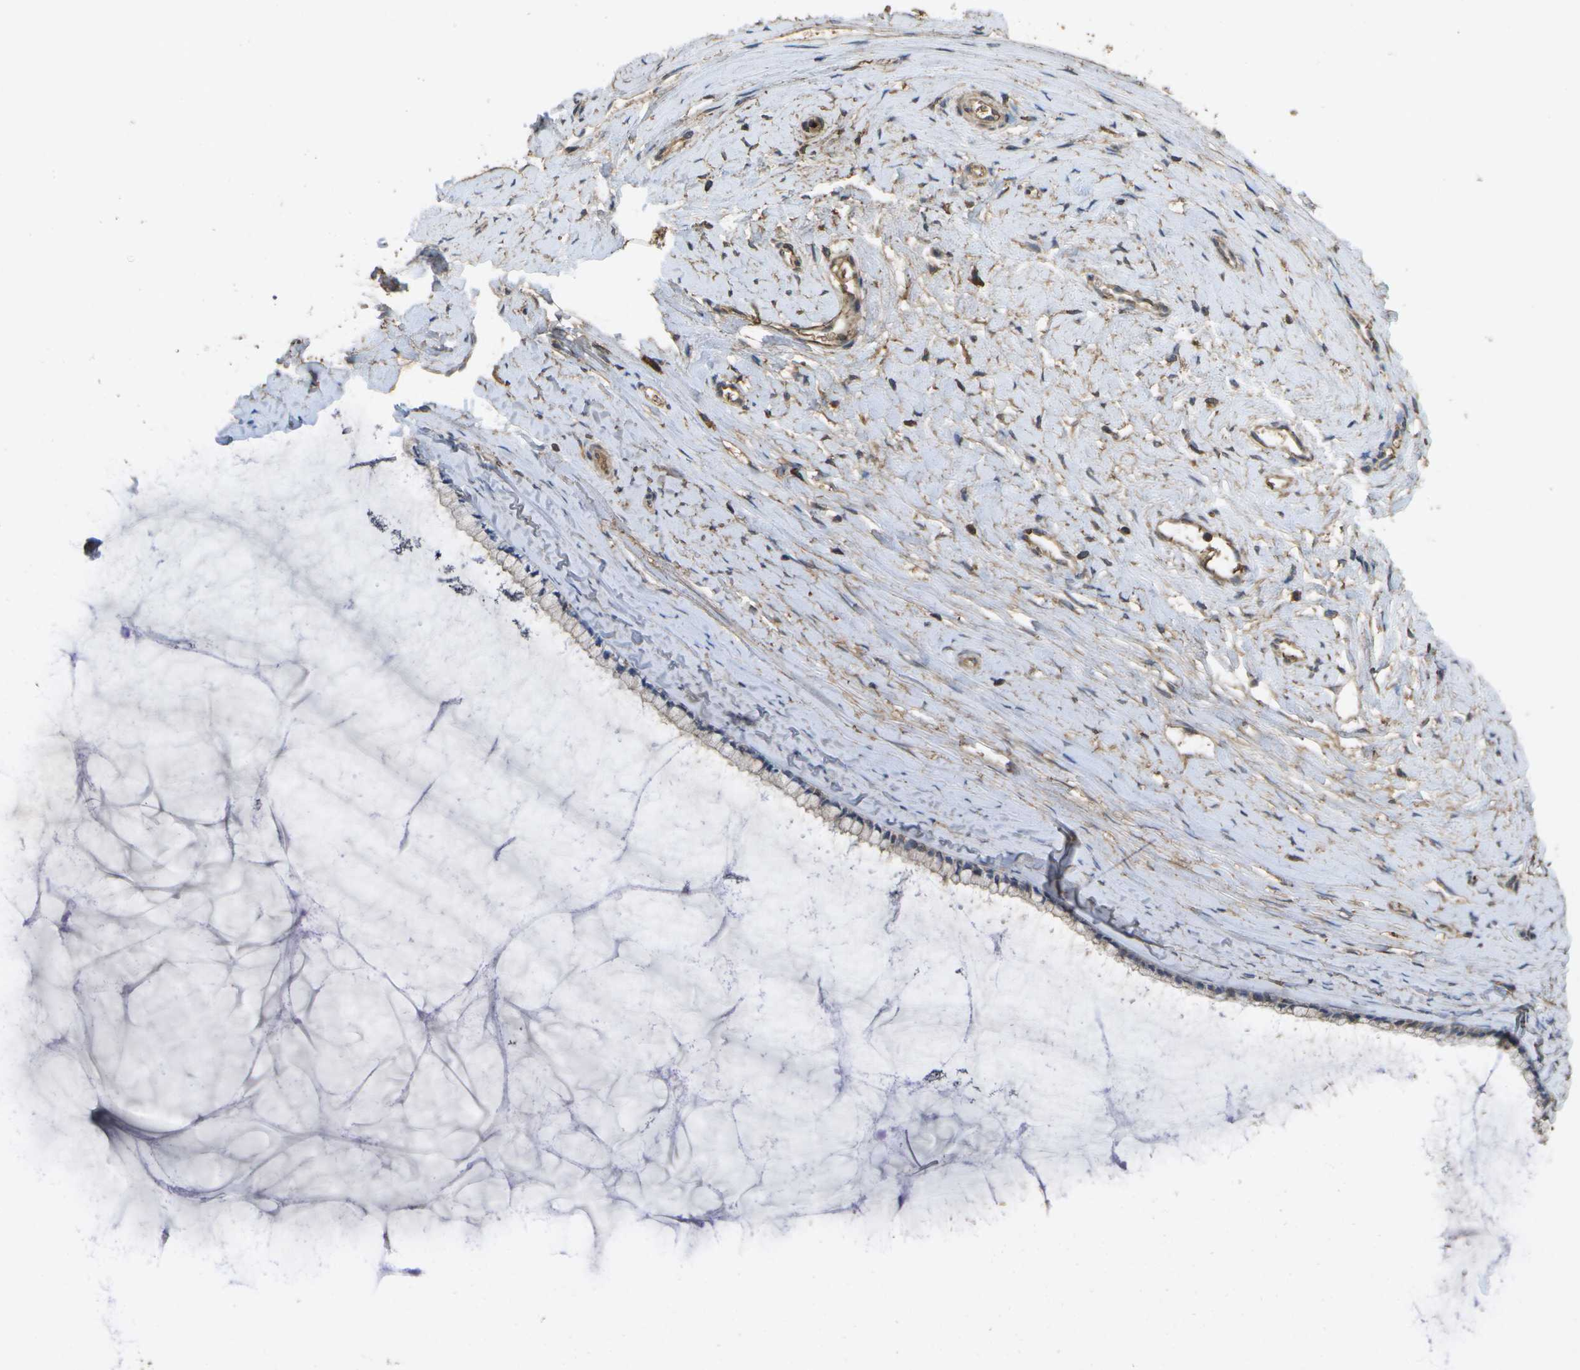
{"staining": {"intensity": "negative", "quantity": "none", "location": "none"}, "tissue": "cervix", "cell_type": "Glandular cells", "image_type": "normal", "snomed": [{"axis": "morphology", "description": "Normal tissue, NOS"}, {"axis": "topography", "description": "Cervix"}], "caption": "IHC micrograph of unremarkable cervix stained for a protein (brown), which shows no positivity in glandular cells.", "gene": "SACS", "patient": {"sex": "female", "age": 39}}